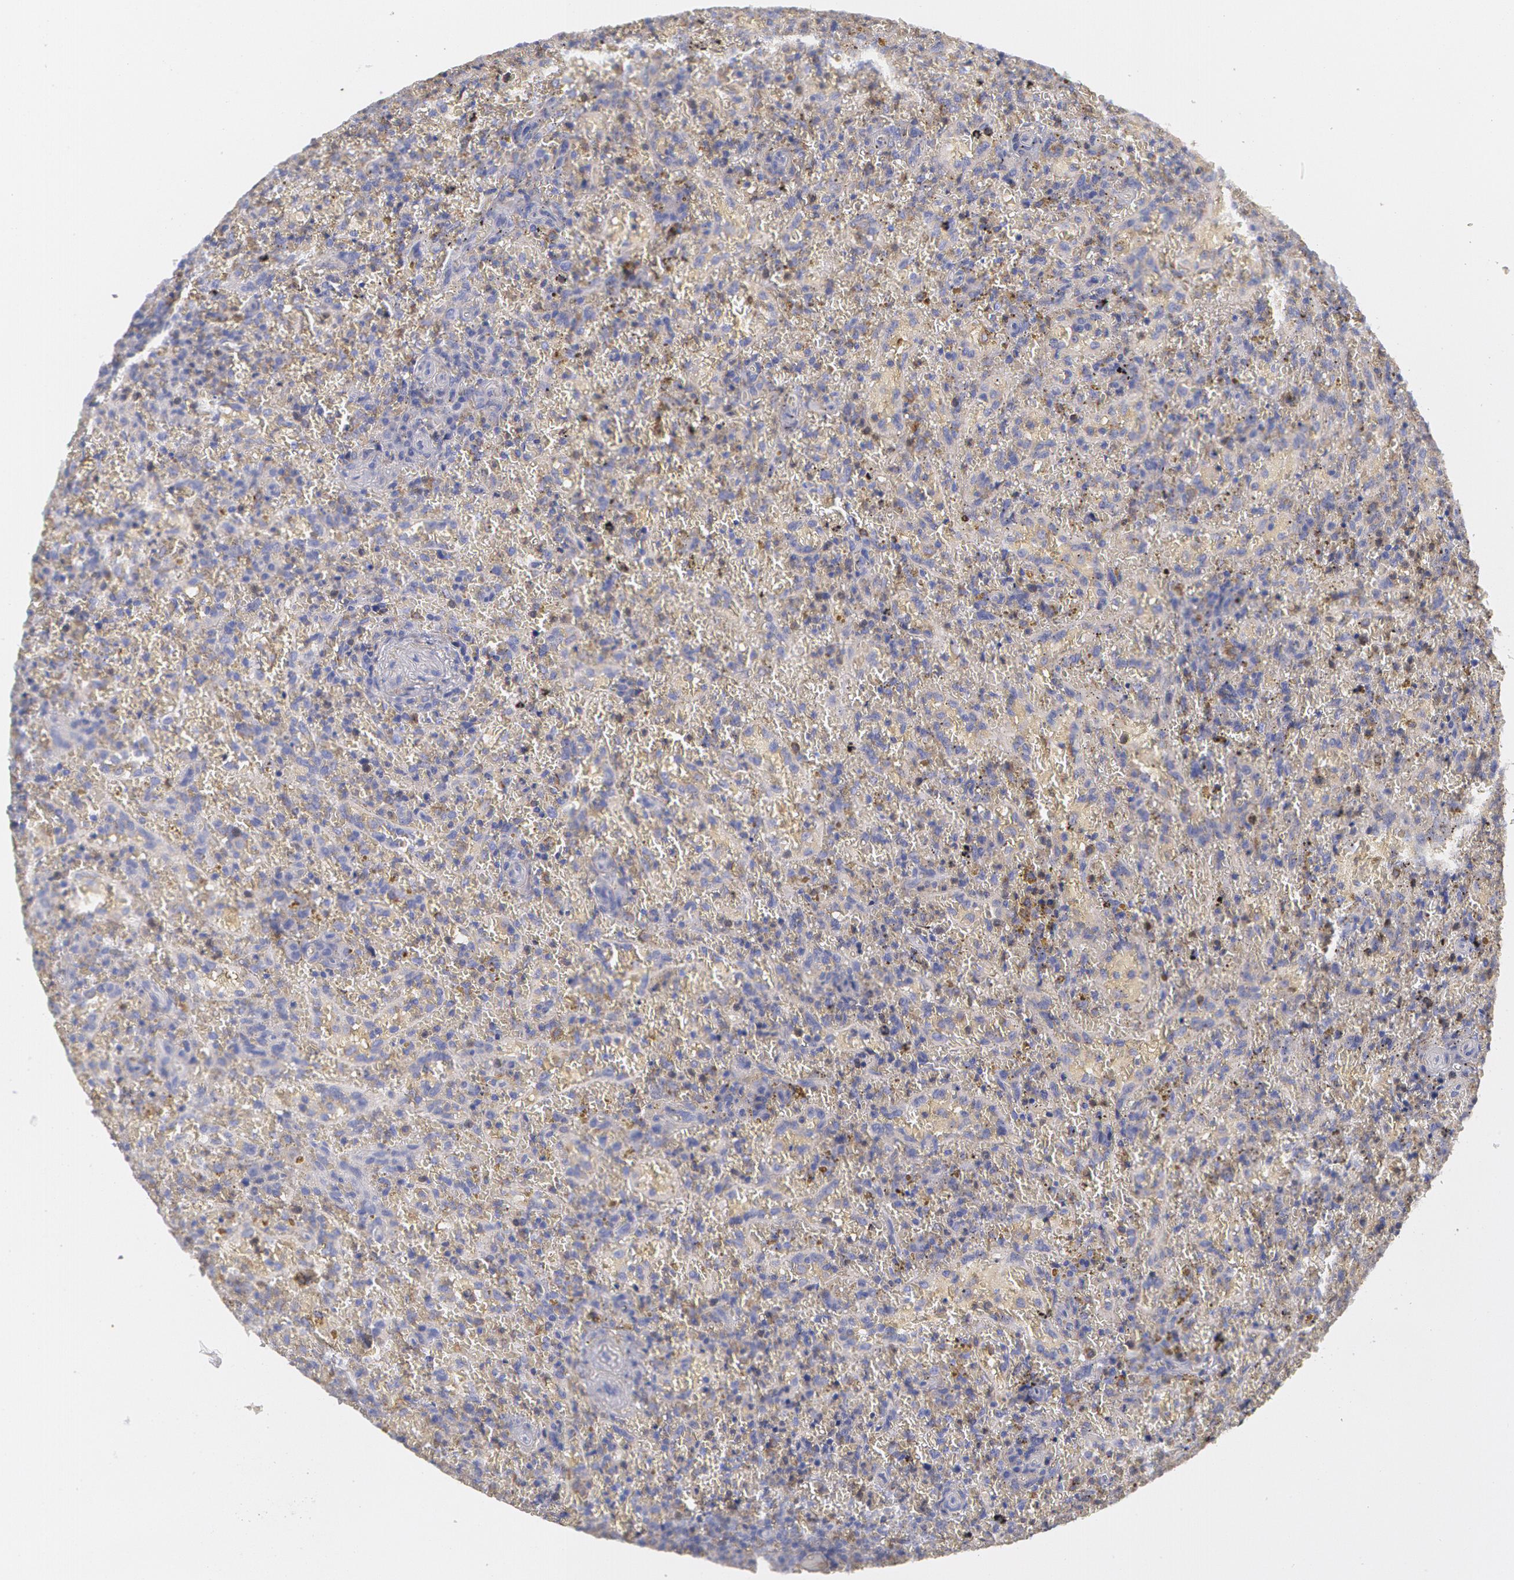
{"staining": {"intensity": "negative", "quantity": "none", "location": "none"}, "tissue": "lymphoma", "cell_type": "Tumor cells", "image_type": "cancer", "snomed": [{"axis": "morphology", "description": "Malignant lymphoma, non-Hodgkin's type, High grade"}, {"axis": "topography", "description": "Spleen"}, {"axis": "topography", "description": "Lymph node"}], "caption": "High power microscopy histopathology image of an immunohistochemistry (IHC) photomicrograph of lymphoma, revealing no significant staining in tumor cells.", "gene": "SYK", "patient": {"sex": "female", "age": 70}}